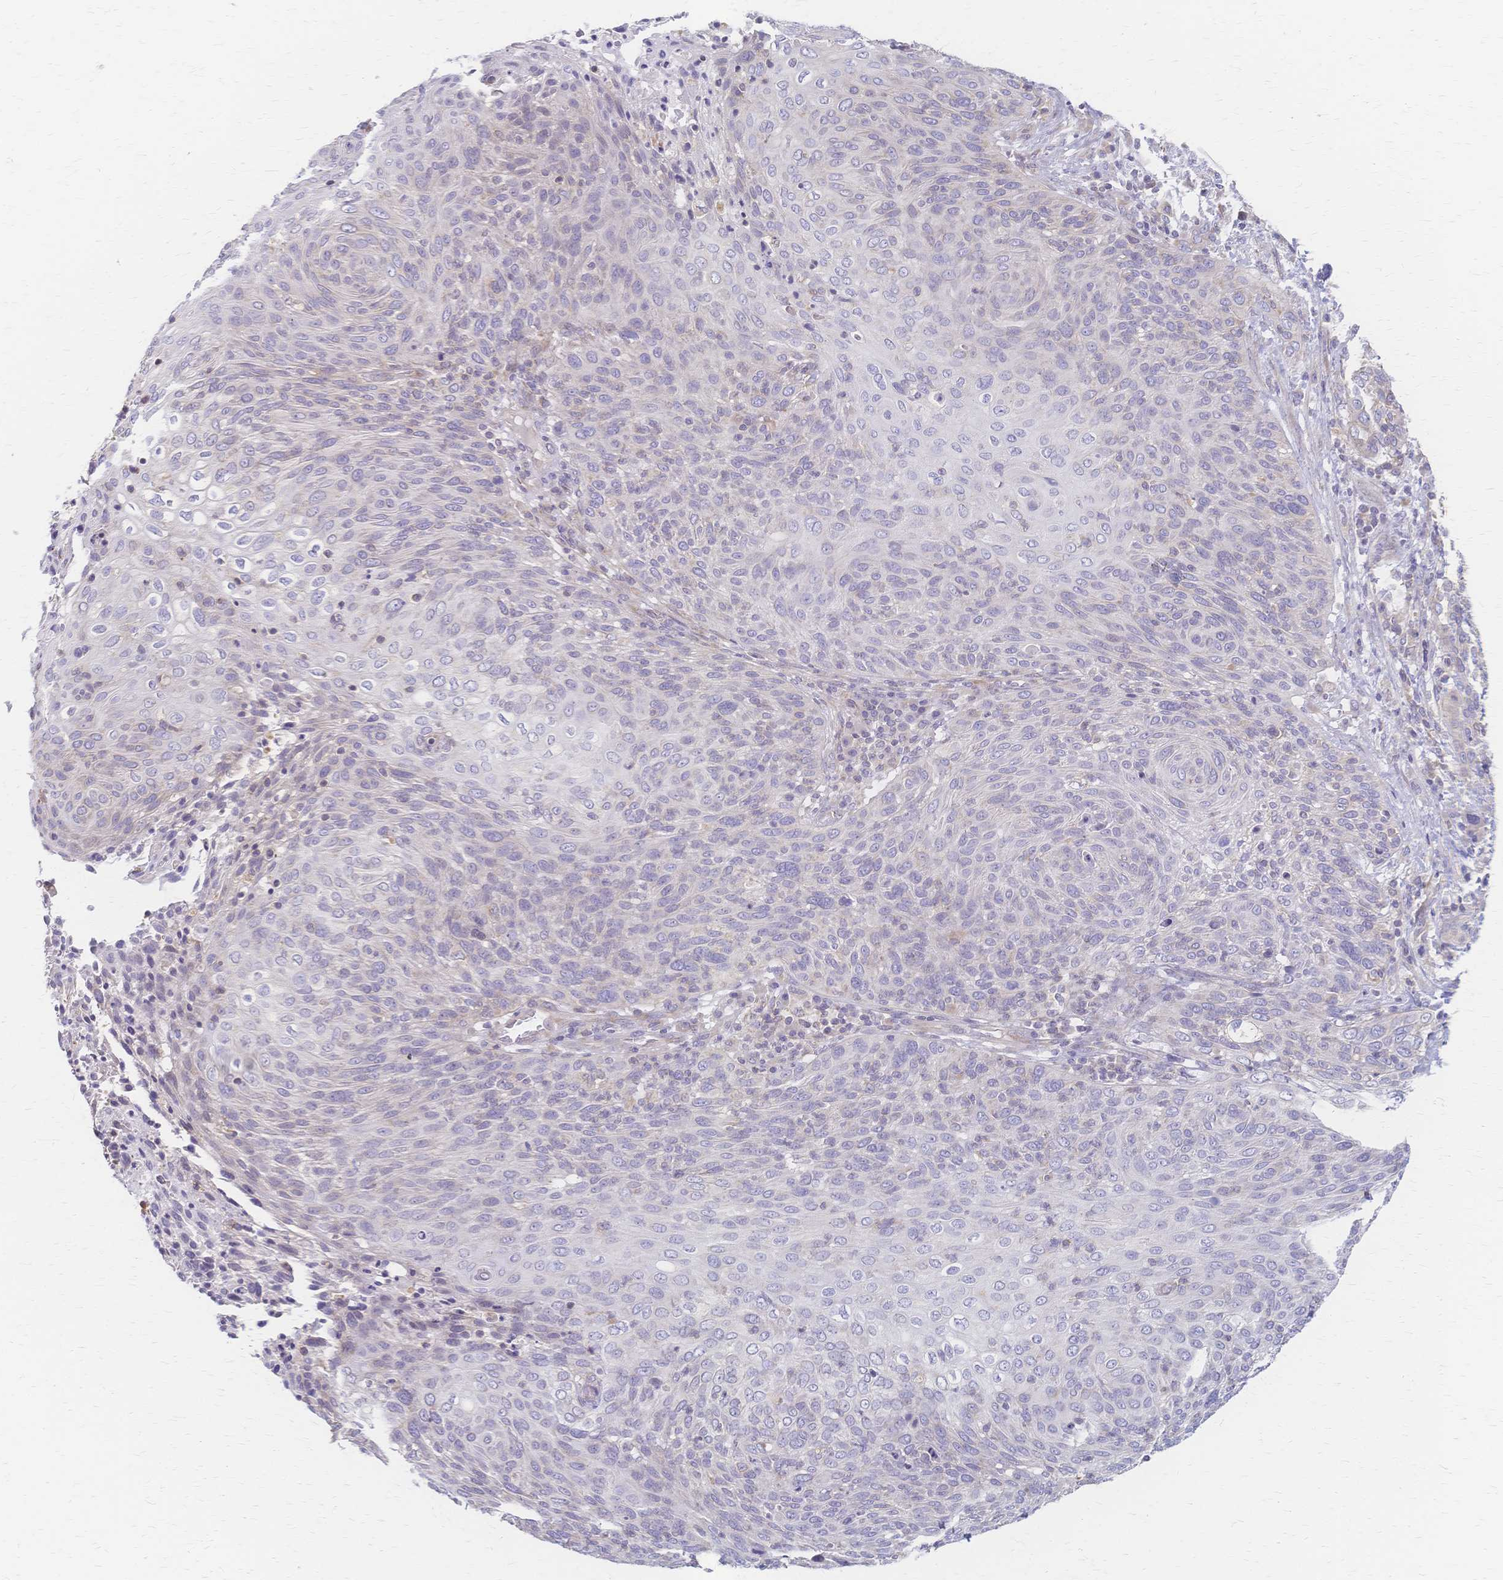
{"staining": {"intensity": "weak", "quantity": "<25%", "location": "cytoplasmic/membranous"}, "tissue": "cervical cancer", "cell_type": "Tumor cells", "image_type": "cancer", "snomed": [{"axis": "morphology", "description": "Squamous cell carcinoma, NOS"}, {"axis": "topography", "description": "Cervix"}], "caption": "Immunohistochemical staining of cervical cancer shows no significant expression in tumor cells.", "gene": "CYB5A", "patient": {"sex": "female", "age": 31}}